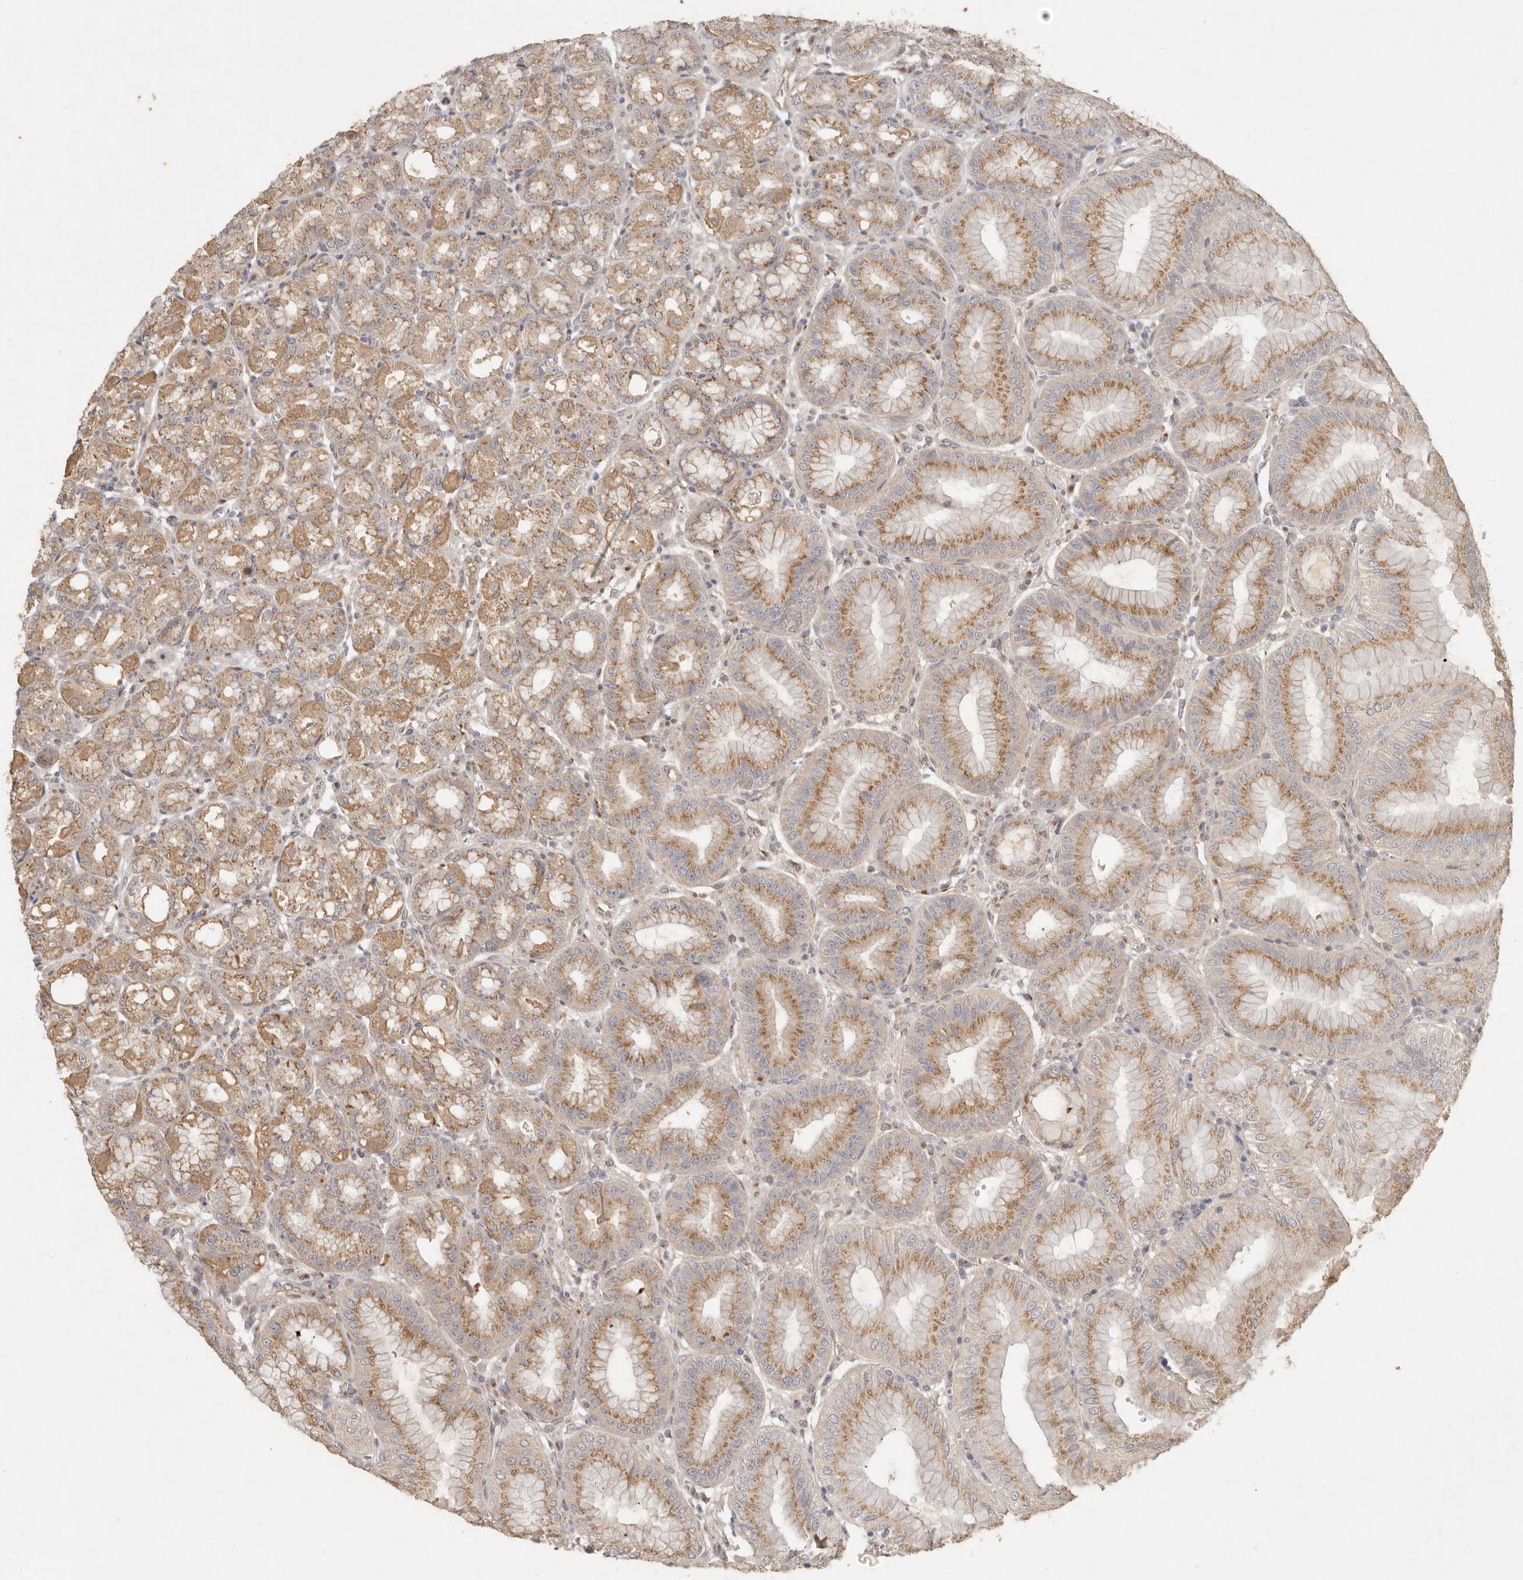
{"staining": {"intensity": "moderate", "quantity": ">75%", "location": "cytoplasmic/membranous,nuclear"}, "tissue": "stomach", "cell_type": "Glandular cells", "image_type": "normal", "snomed": [{"axis": "morphology", "description": "Normal tissue, NOS"}, {"axis": "topography", "description": "Stomach, lower"}], "caption": "IHC histopathology image of normal stomach: stomach stained using IHC displays medium levels of moderate protein expression localized specifically in the cytoplasmic/membranous,nuclear of glandular cells, appearing as a cytoplasmic/membranous,nuclear brown color.", "gene": "LRRC75A", "patient": {"sex": "male", "age": 71}}